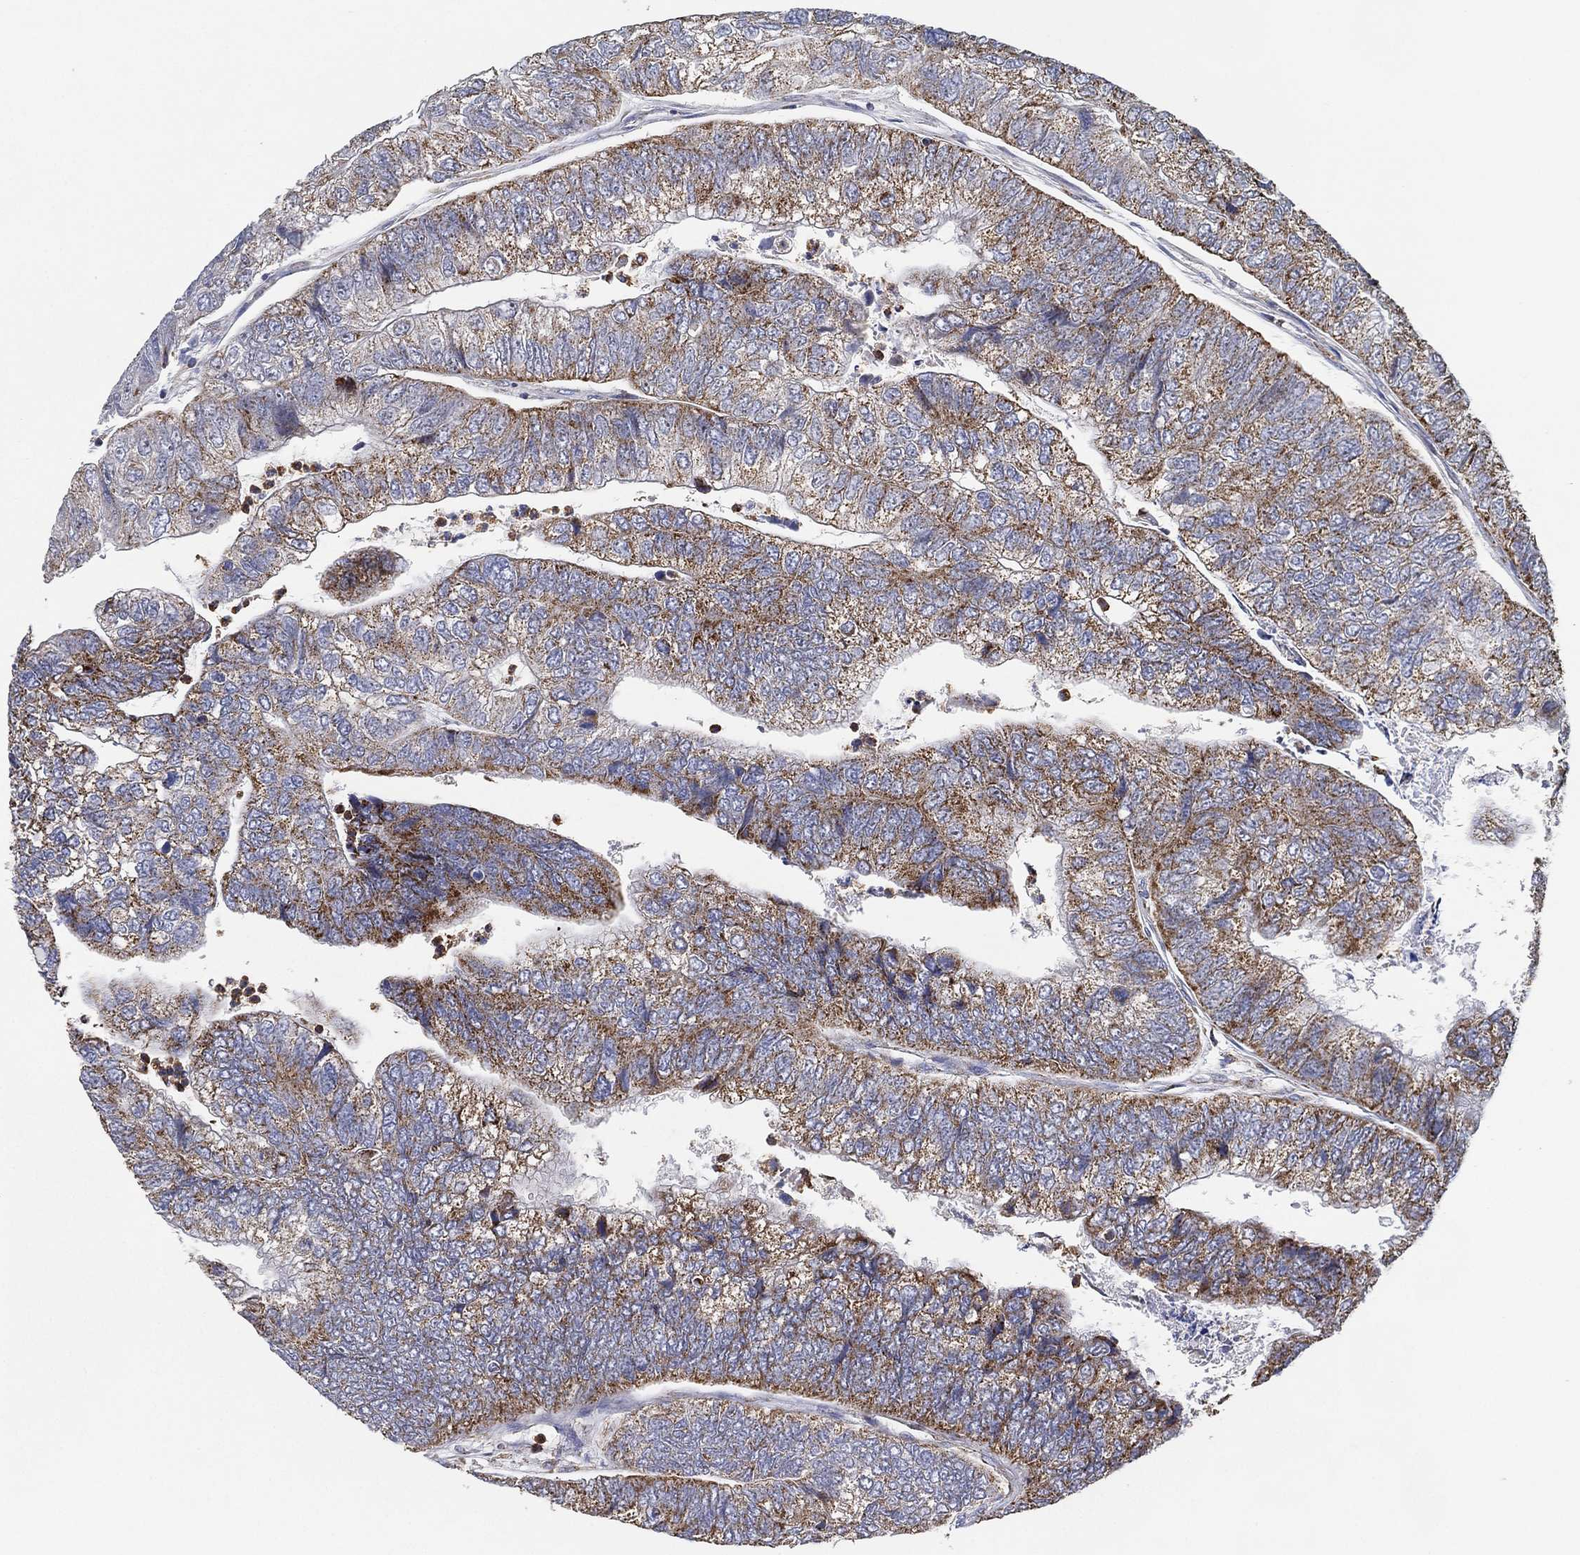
{"staining": {"intensity": "moderate", "quantity": "<25%", "location": "cytoplasmic/membranous"}, "tissue": "colorectal cancer", "cell_type": "Tumor cells", "image_type": "cancer", "snomed": [{"axis": "morphology", "description": "Adenocarcinoma, NOS"}, {"axis": "topography", "description": "Colon"}], "caption": "Protein staining exhibits moderate cytoplasmic/membranous positivity in approximately <25% of tumor cells in adenocarcinoma (colorectal).", "gene": "GCAT", "patient": {"sex": "female", "age": 67}}